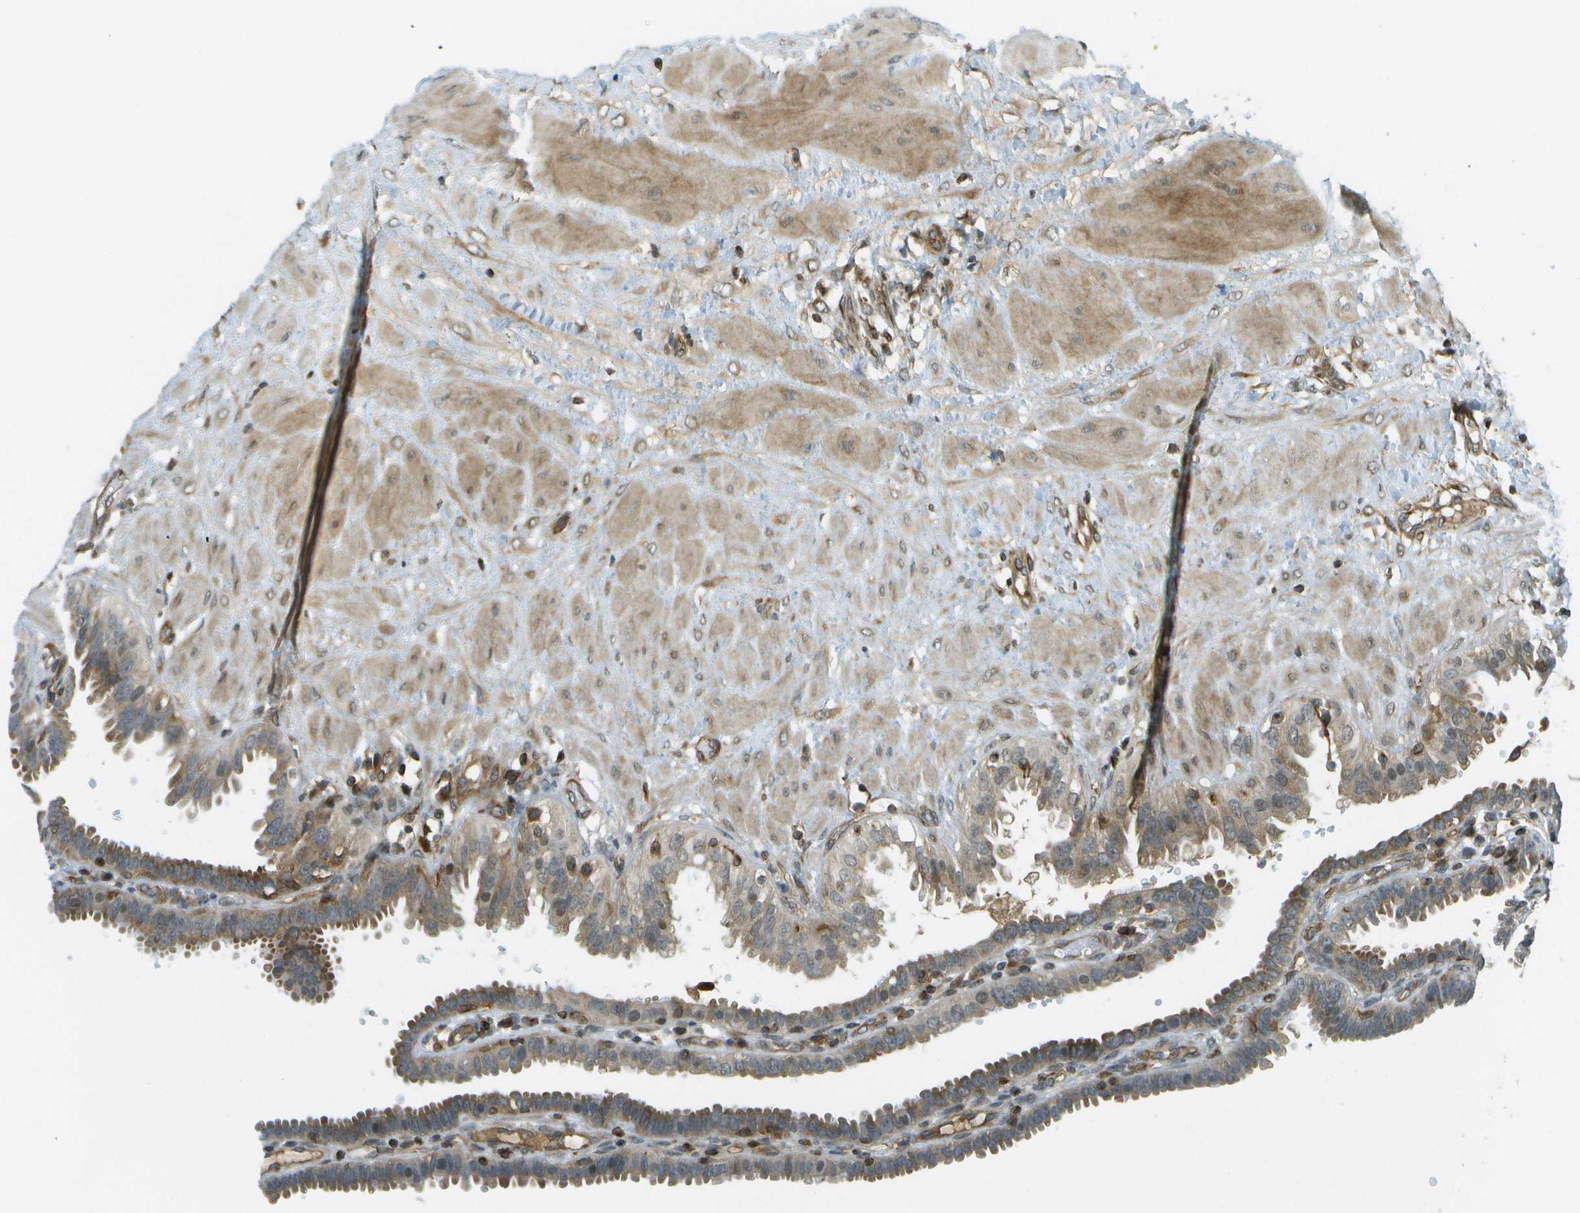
{"staining": {"intensity": "moderate", "quantity": ">75%", "location": "cytoplasmic/membranous"}, "tissue": "fallopian tube", "cell_type": "Glandular cells", "image_type": "normal", "snomed": [{"axis": "morphology", "description": "Normal tissue, NOS"}, {"axis": "topography", "description": "Fallopian tube"}, {"axis": "topography", "description": "Placenta"}], "caption": "Immunohistochemistry (IHC) photomicrograph of benign fallopian tube stained for a protein (brown), which reveals medium levels of moderate cytoplasmic/membranous staining in about >75% of glandular cells.", "gene": "TMTC1", "patient": {"sex": "female", "age": 34}}